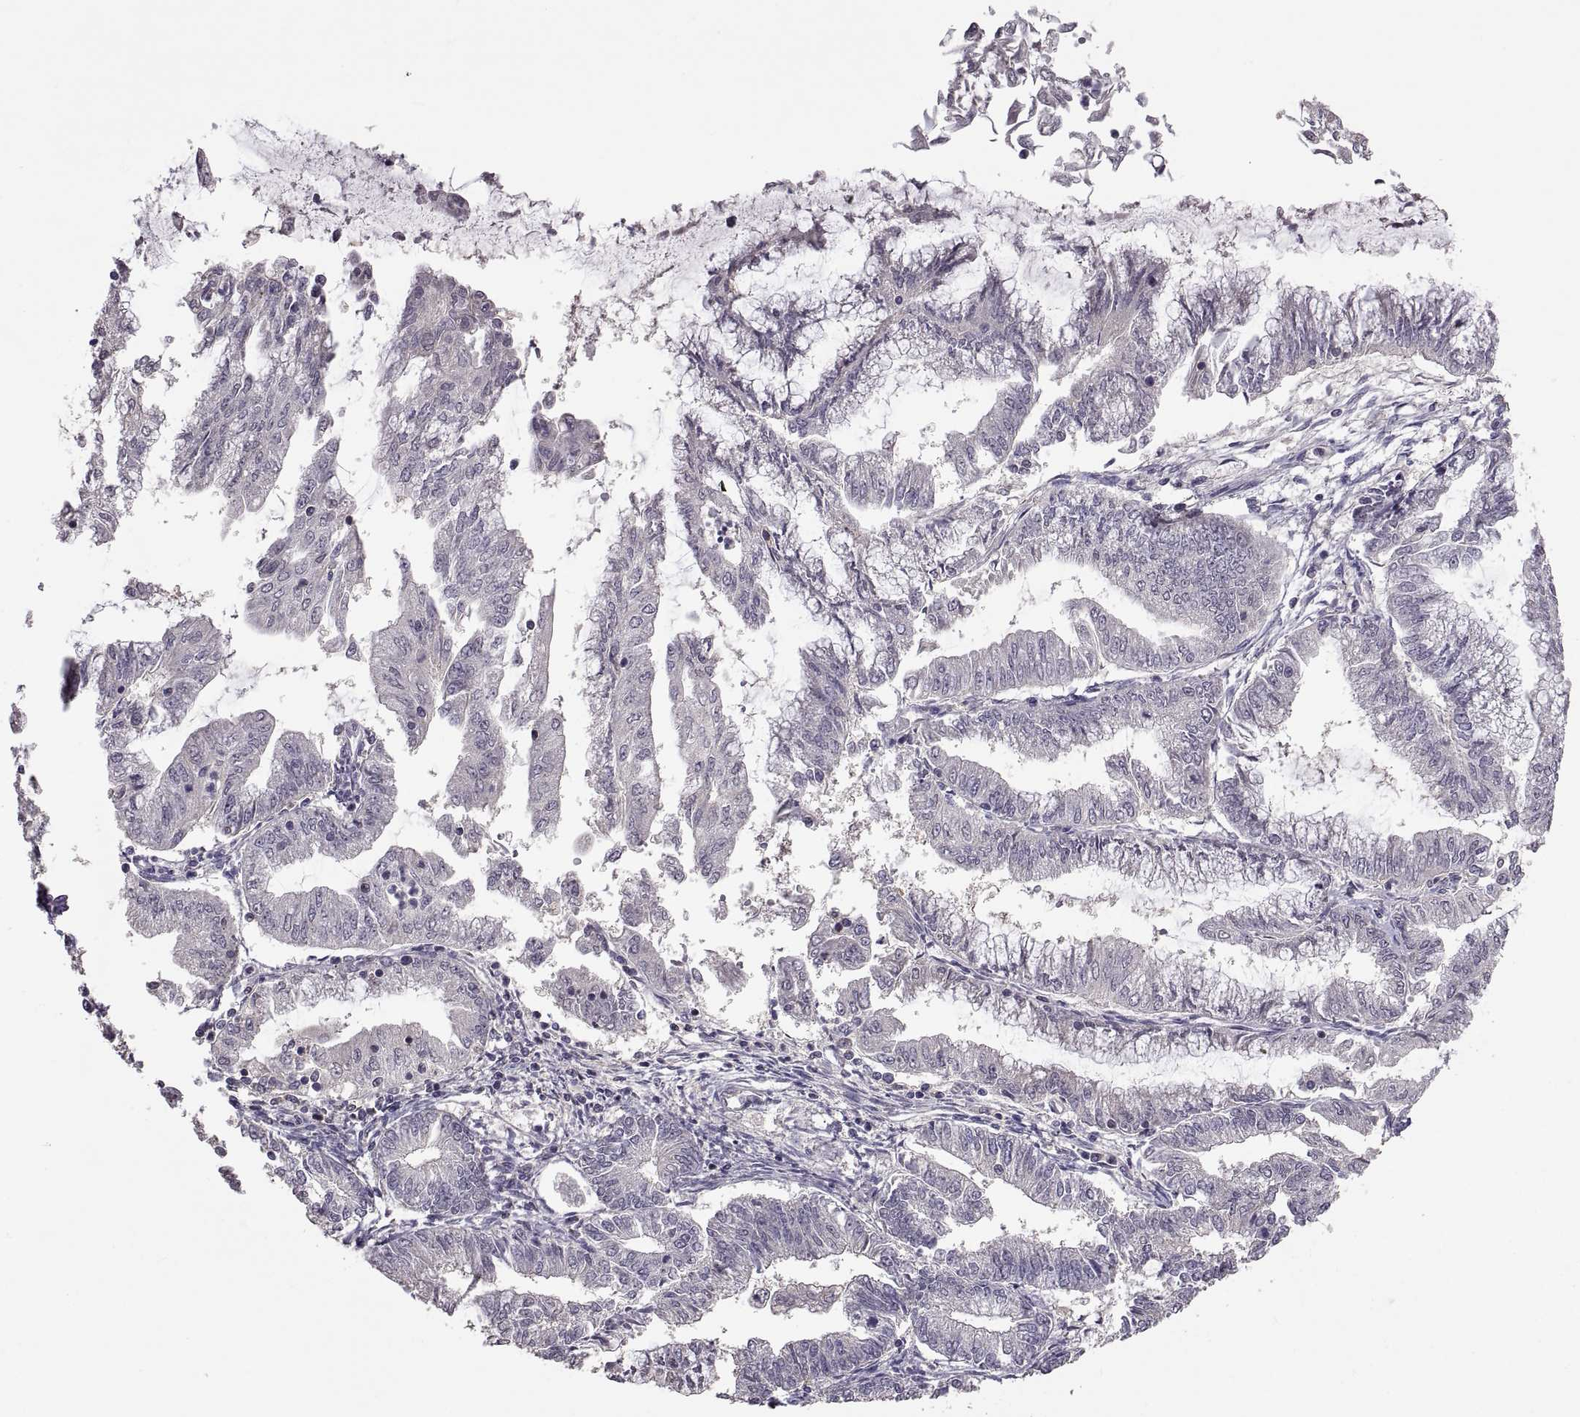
{"staining": {"intensity": "negative", "quantity": "none", "location": "none"}, "tissue": "endometrial cancer", "cell_type": "Tumor cells", "image_type": "cancer", "snomed": [{"axis": "morphology", "description": "Adenocarcinoma, NOS"}, {"axis": "topography", "description": "Endometrium"}], "caption": "Immunohistochemistry of human endometrial adenocarcinoma shows no staining in tumor cells. (Stains: DAB IHC with hematoxylin counter stain, Microscopy: brightfield microscopy at high magnification).", "gene": "NMNAT2", "patient": {"sex": "female", "age": 55}}